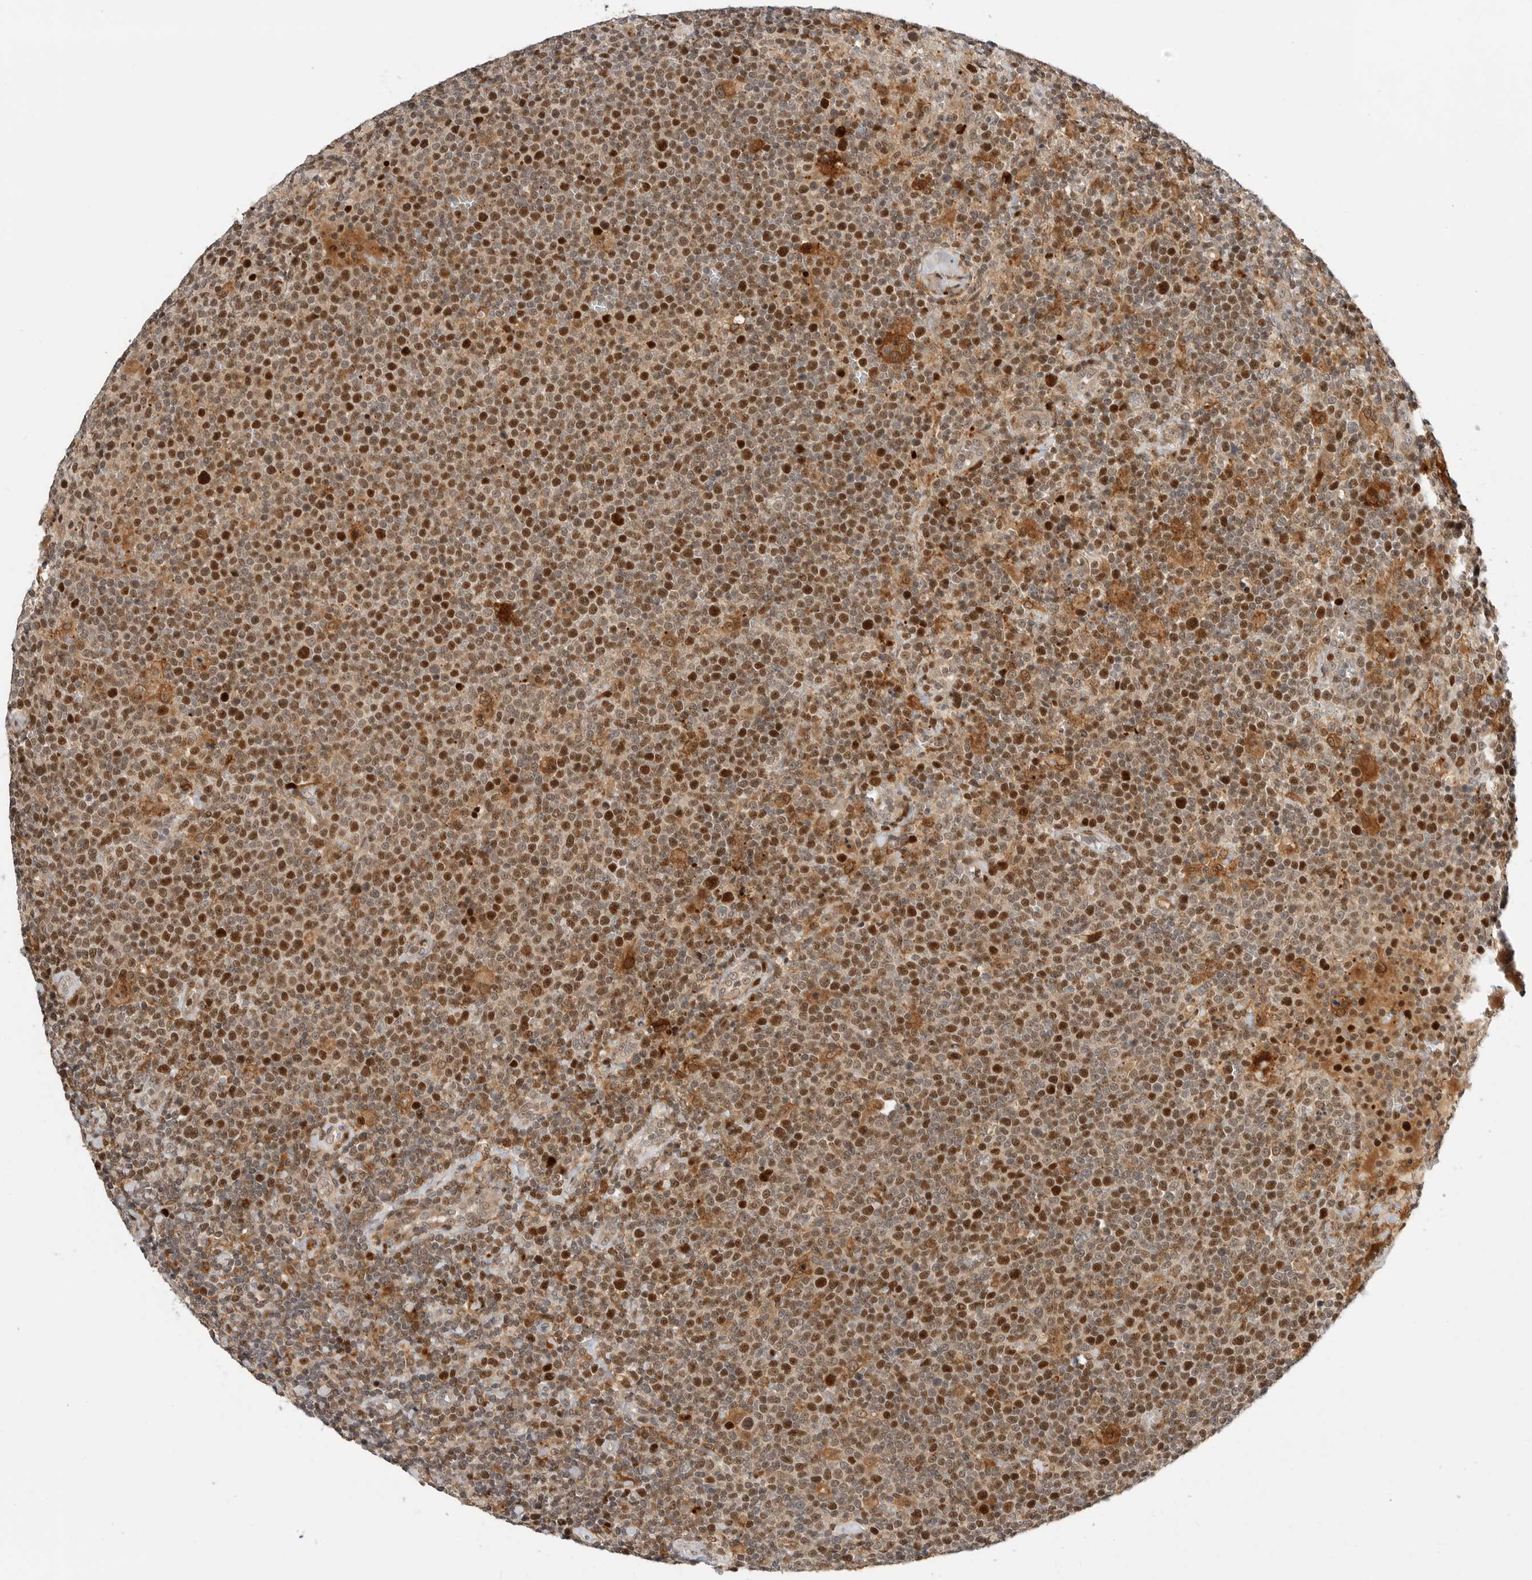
{"staining": {"intensity": "moderate", "quantity": ">75%", "location": "nuclear"}, "tissue": "lymphoma", "cell_type": "Tumor cells", "image_type": "cancer", "snomed": [{"axis": "morphology", "description": "Malignant lymphoma, non-Hodgkin's type, High grade"}, {"axis": "topography", "description": "Lymph node"}], "caption": "Immunohistochemical staining of high-grade malignant lymphoma, non-Hodgkin's type demonstrates medium levels of moderate nuclear protein staining in about >75% of tumor cells. The staining is performed using DAB brown chromogen to label protein expression. The nuclei are counter-stained blue using hematoxylin.", "gene": "CSNK1G3", "patient": {"sex": "male", "age": 61}}